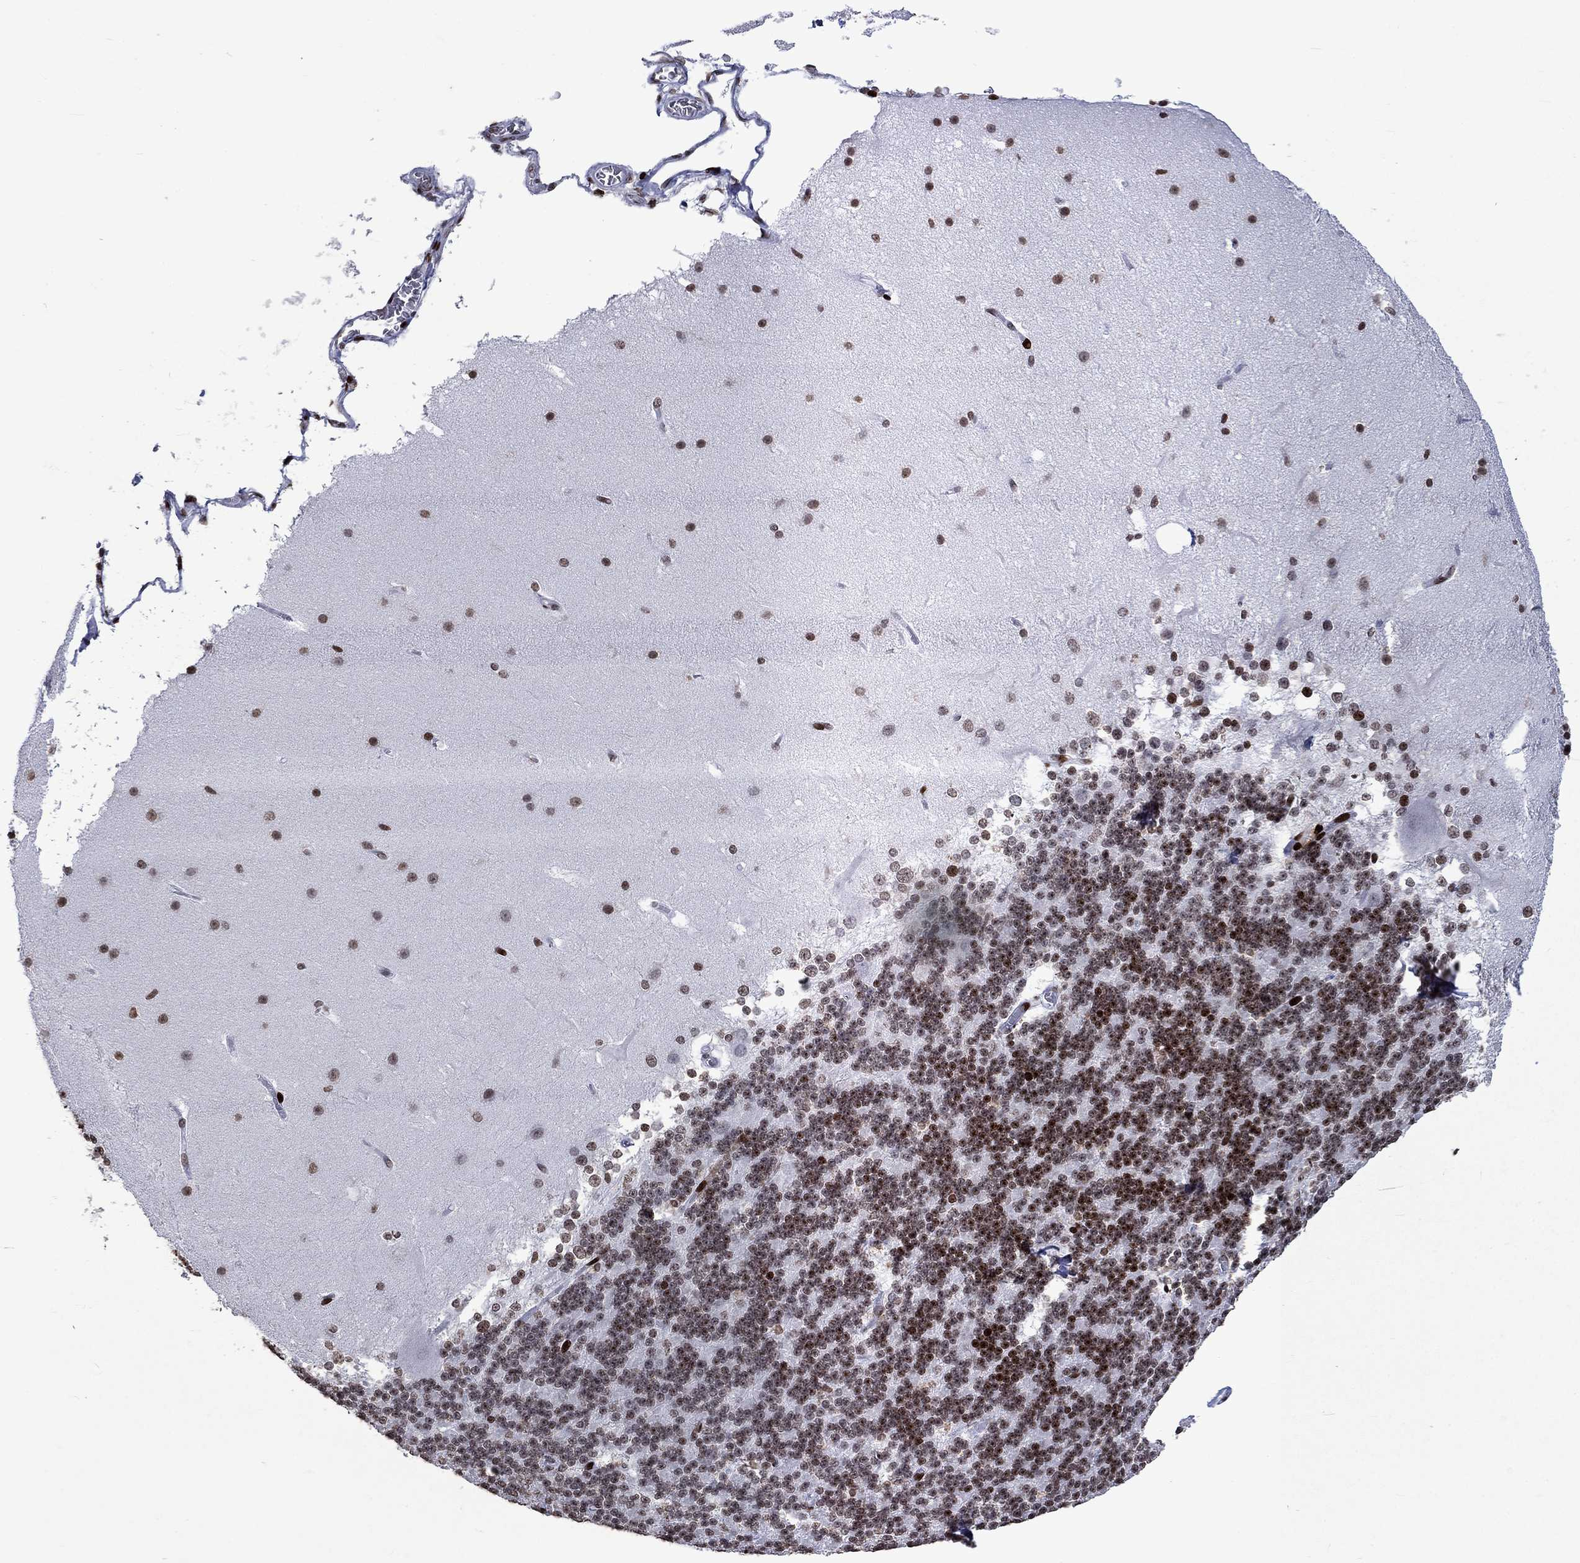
{"staining": {"intensity": "moderate", "quantity": ">75%", "location": "nuclear"}, "tissue": "cerebellum", "cell_type": "Cells in granular layer", "image_type": "normal", "snomed": [{"axis": "morphology", "description": "Normal tissue, NOS"}, {"axis": "topography", "description": "Cerebellum"}], "caption": "Immunohistochemistry (IHC) micrograph of normal human cerebellum stained for a protein (brown), which reveals medium levels of moderate nuclear expression in approximately >75% of cells in granular layer.", "gene": "SRSF3", "patient": {"sex": "female", "age": 19}}